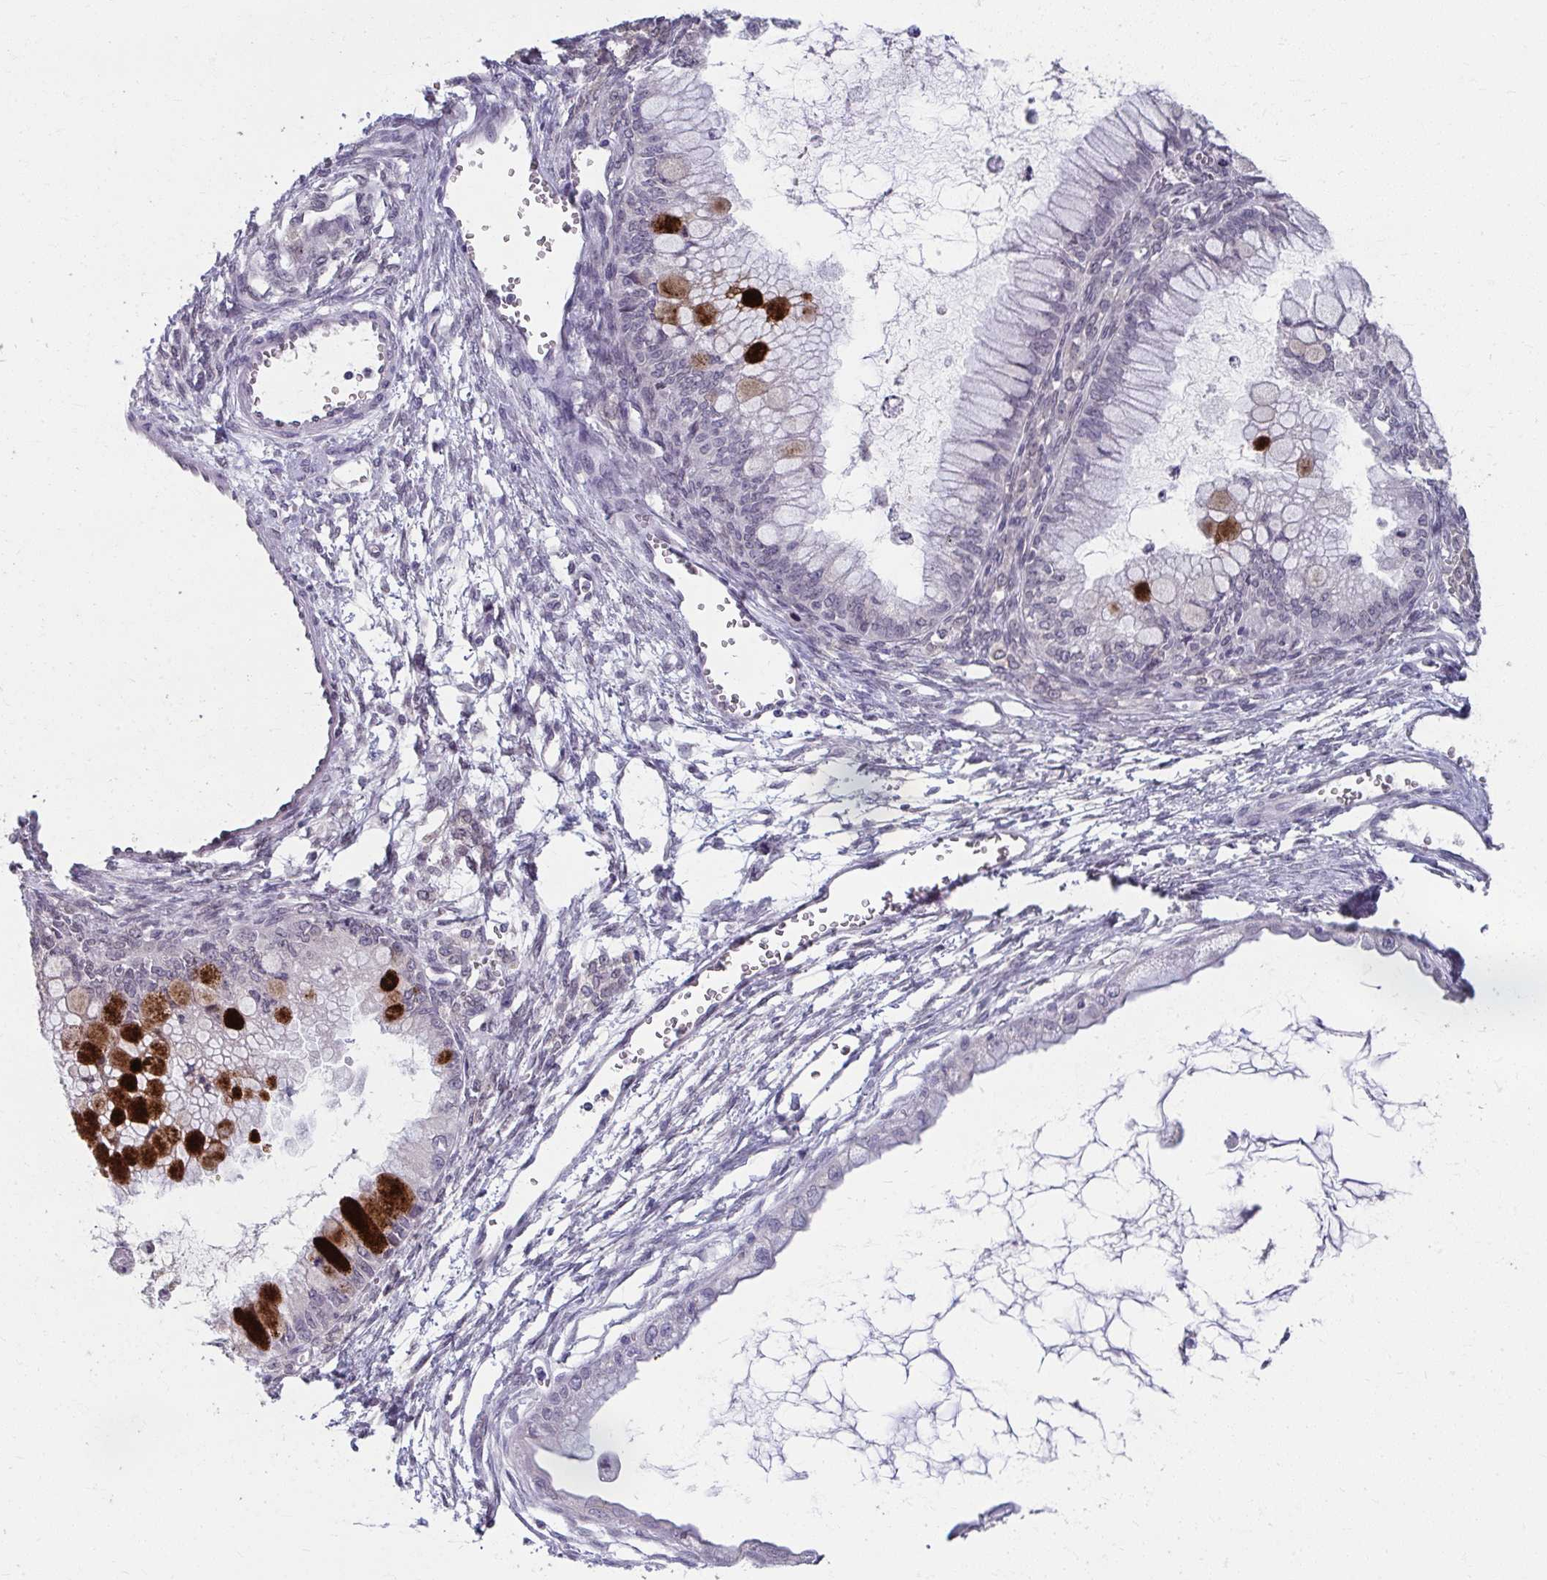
{"staining": {"intensity": "strong", "quantity": "<25%", "location": "cytoplasmic/membranous"}, "tissue": "ovarian cancer", "cell_type": "Tumor cells", "image_type": "cancer", "snomed": [{"axis": "morphology", "description": "Cystadenocarcinoma, mucinous, NOS"}, {"axis": "topography", "description": "Ovary"}], "caption": "This is a photomicrograph of immunohistochemistry staining of ovarian cancer, which shows strong staining in the cytoplasmic/membranous of tumor cells.", "gene": "NUP133", "patient": {"sex": "female", "age": 34}}